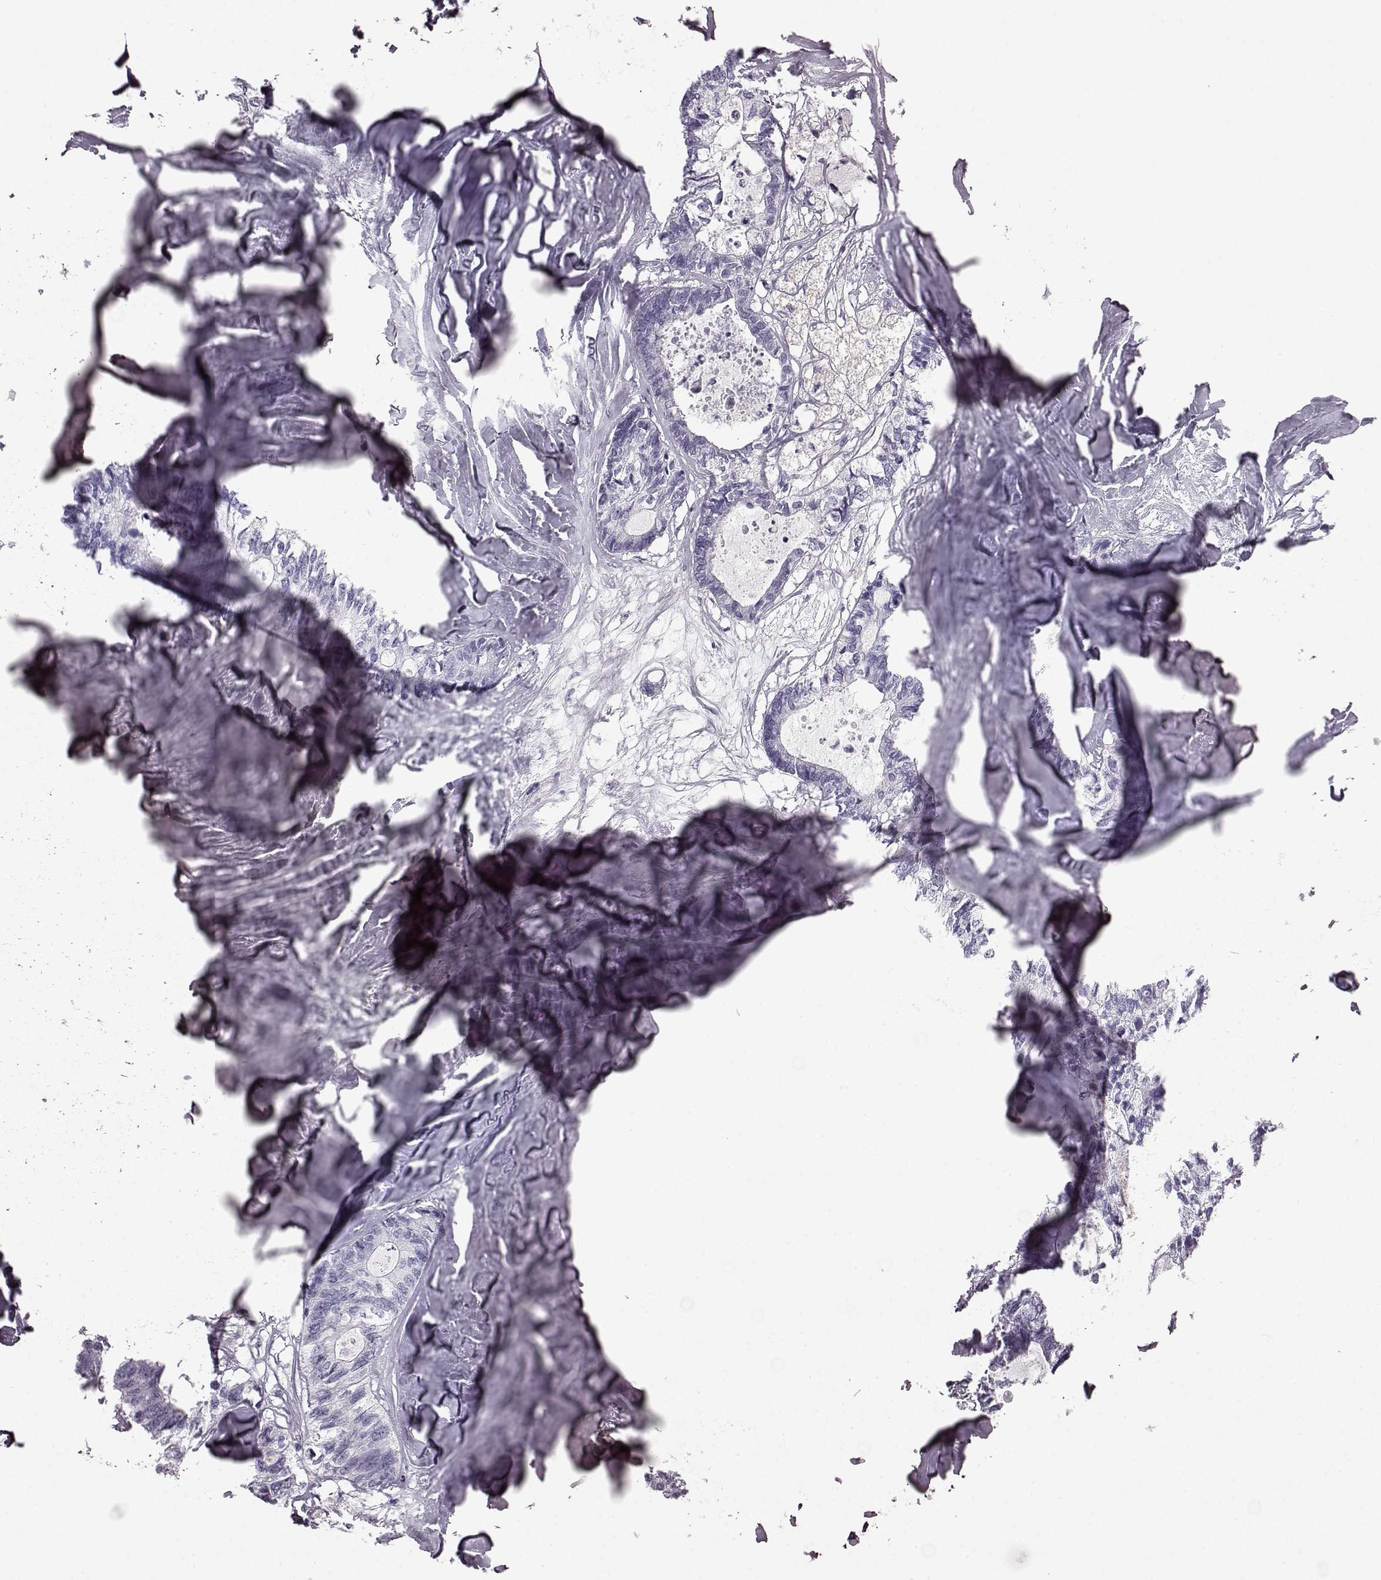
{"staining": {"intensity": "negative", "quantity": "none", "location": "none"}, "tissue": "colorectal cancer", "cell_type": "Tumor cells", "image_type": "cancer", "snomed": [{"axis": "morphology", "description": "Adenocarcinoma, NOS"}, {"axis": "topography", "description": "Colon"}, {"axis": "topography", "description": "Rectum"}], "caption": "High power microscopy histopathology image of an immunohistochemistry (IHC) histopathology image of adenocarcinoma (colorectal), revealing no significant staining in tumor cells. The staining is performed using DAB (3,3'-diaminobenzidine) brown chromogen with nuclei counter-stained in using hematoxylin.", "gene": "AIPL1", "patient": {"sex": "male", "age": 57}}